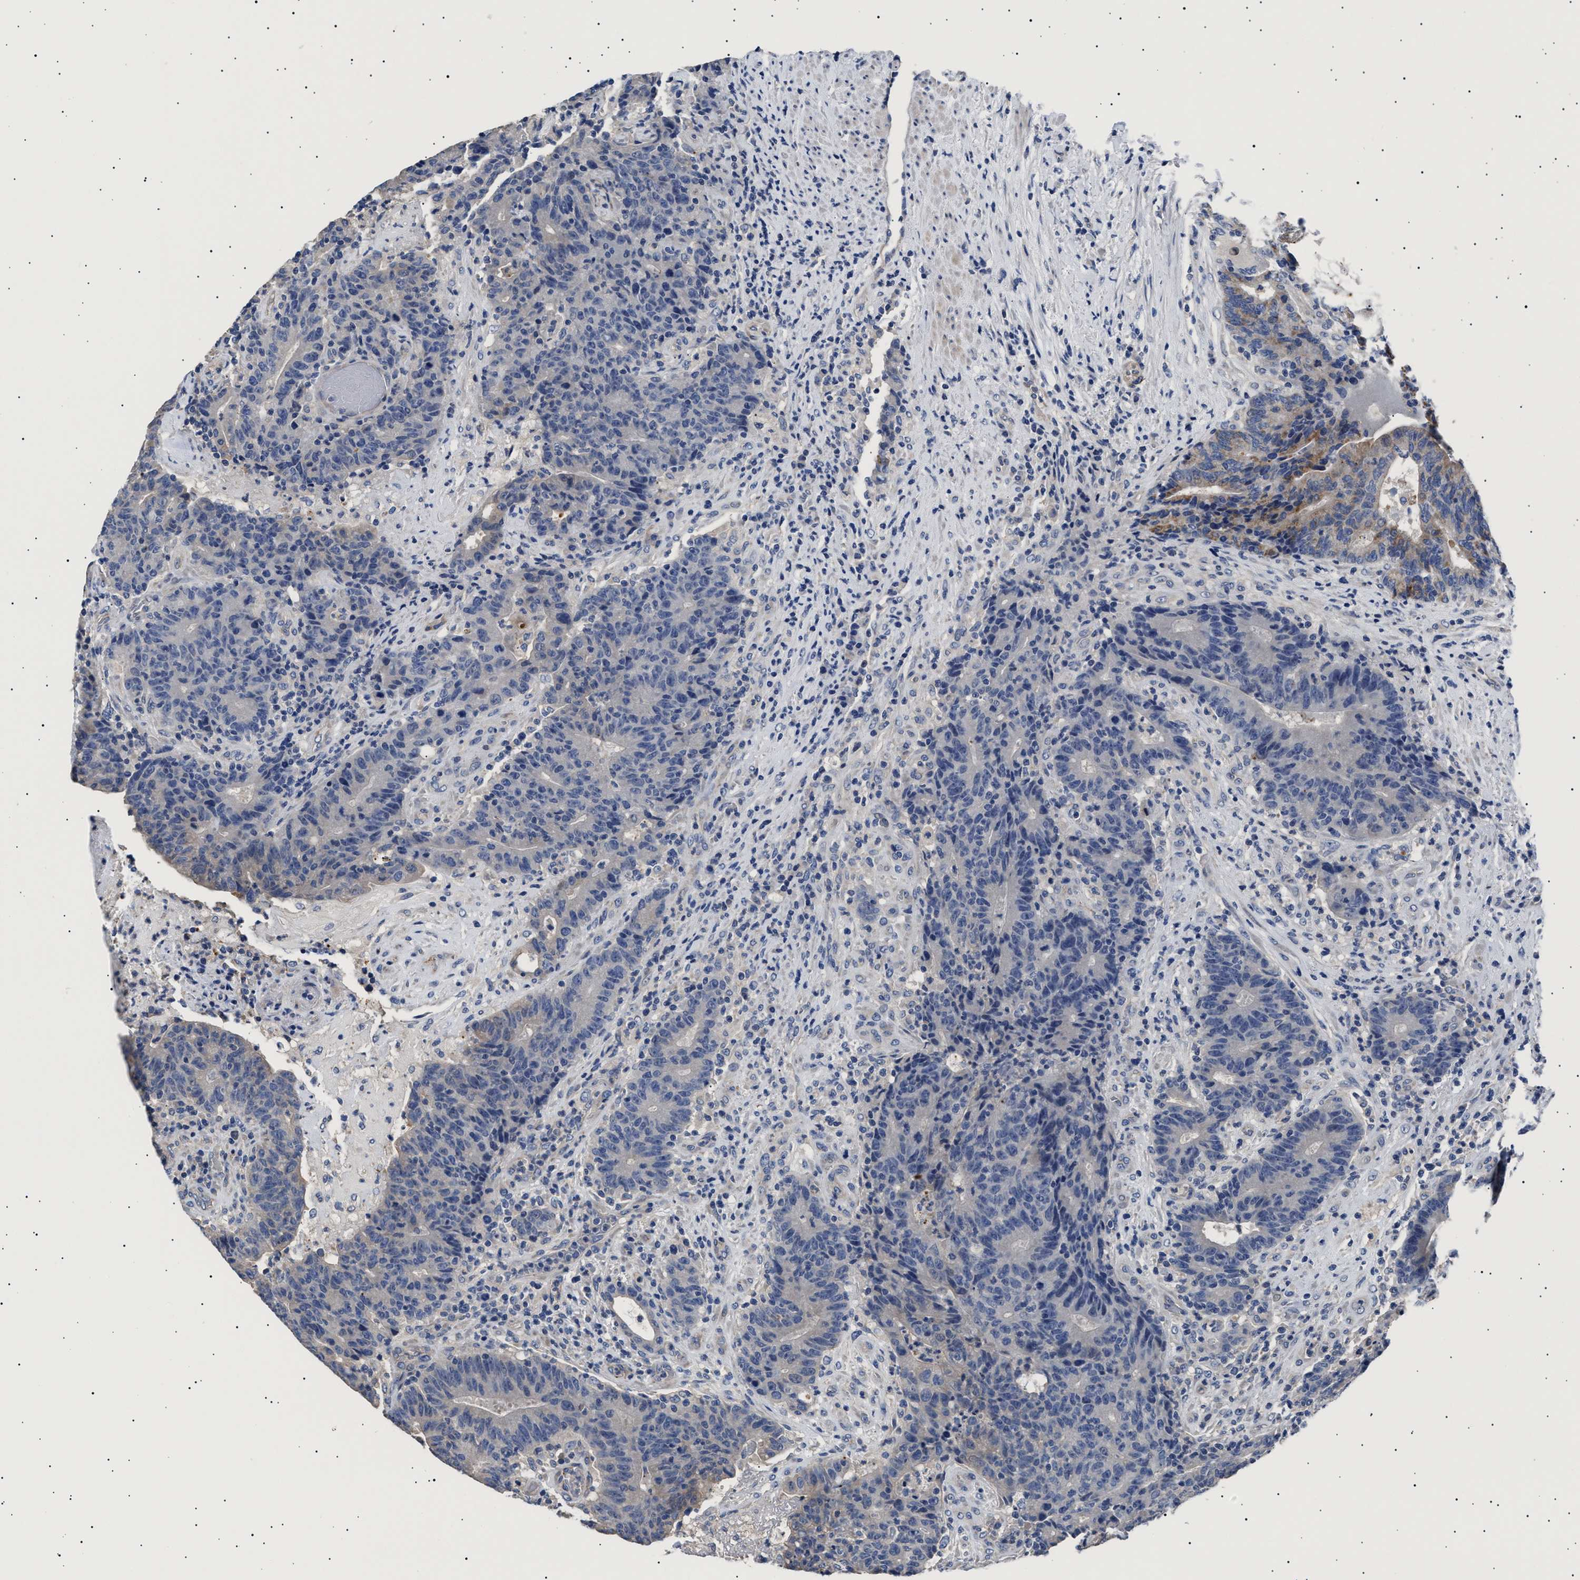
{"staining": {"intensity": "moderate", "quantity": "25%-75%", "location": "cytoplasmic/membranous"}, "tissue": "colorectal cancer", "cell_type": "Tumor cells", "image_type": "cancer", "snomed": [{"axis": "morphology", "description": "Normal tissue, NOS"}, {"axis": "morphology", "description": "Adenocarcinoma, NOS"}, {"axis": "topography", "description": "Colon"}], "caption": "Moderate cytoplasmic/membranous protein staining is seen in about 25%-75% of tumor cells in adenocarcinoma (colorectal). The protein of interest is stained brown, and the nuclei are stained in blue (DAB (3,3'-diaminobenzidine) IHC with brightfield microscopy, high magnification).", "gene": "HEMGN", "patient": {"sex": "female", "age": 75}}